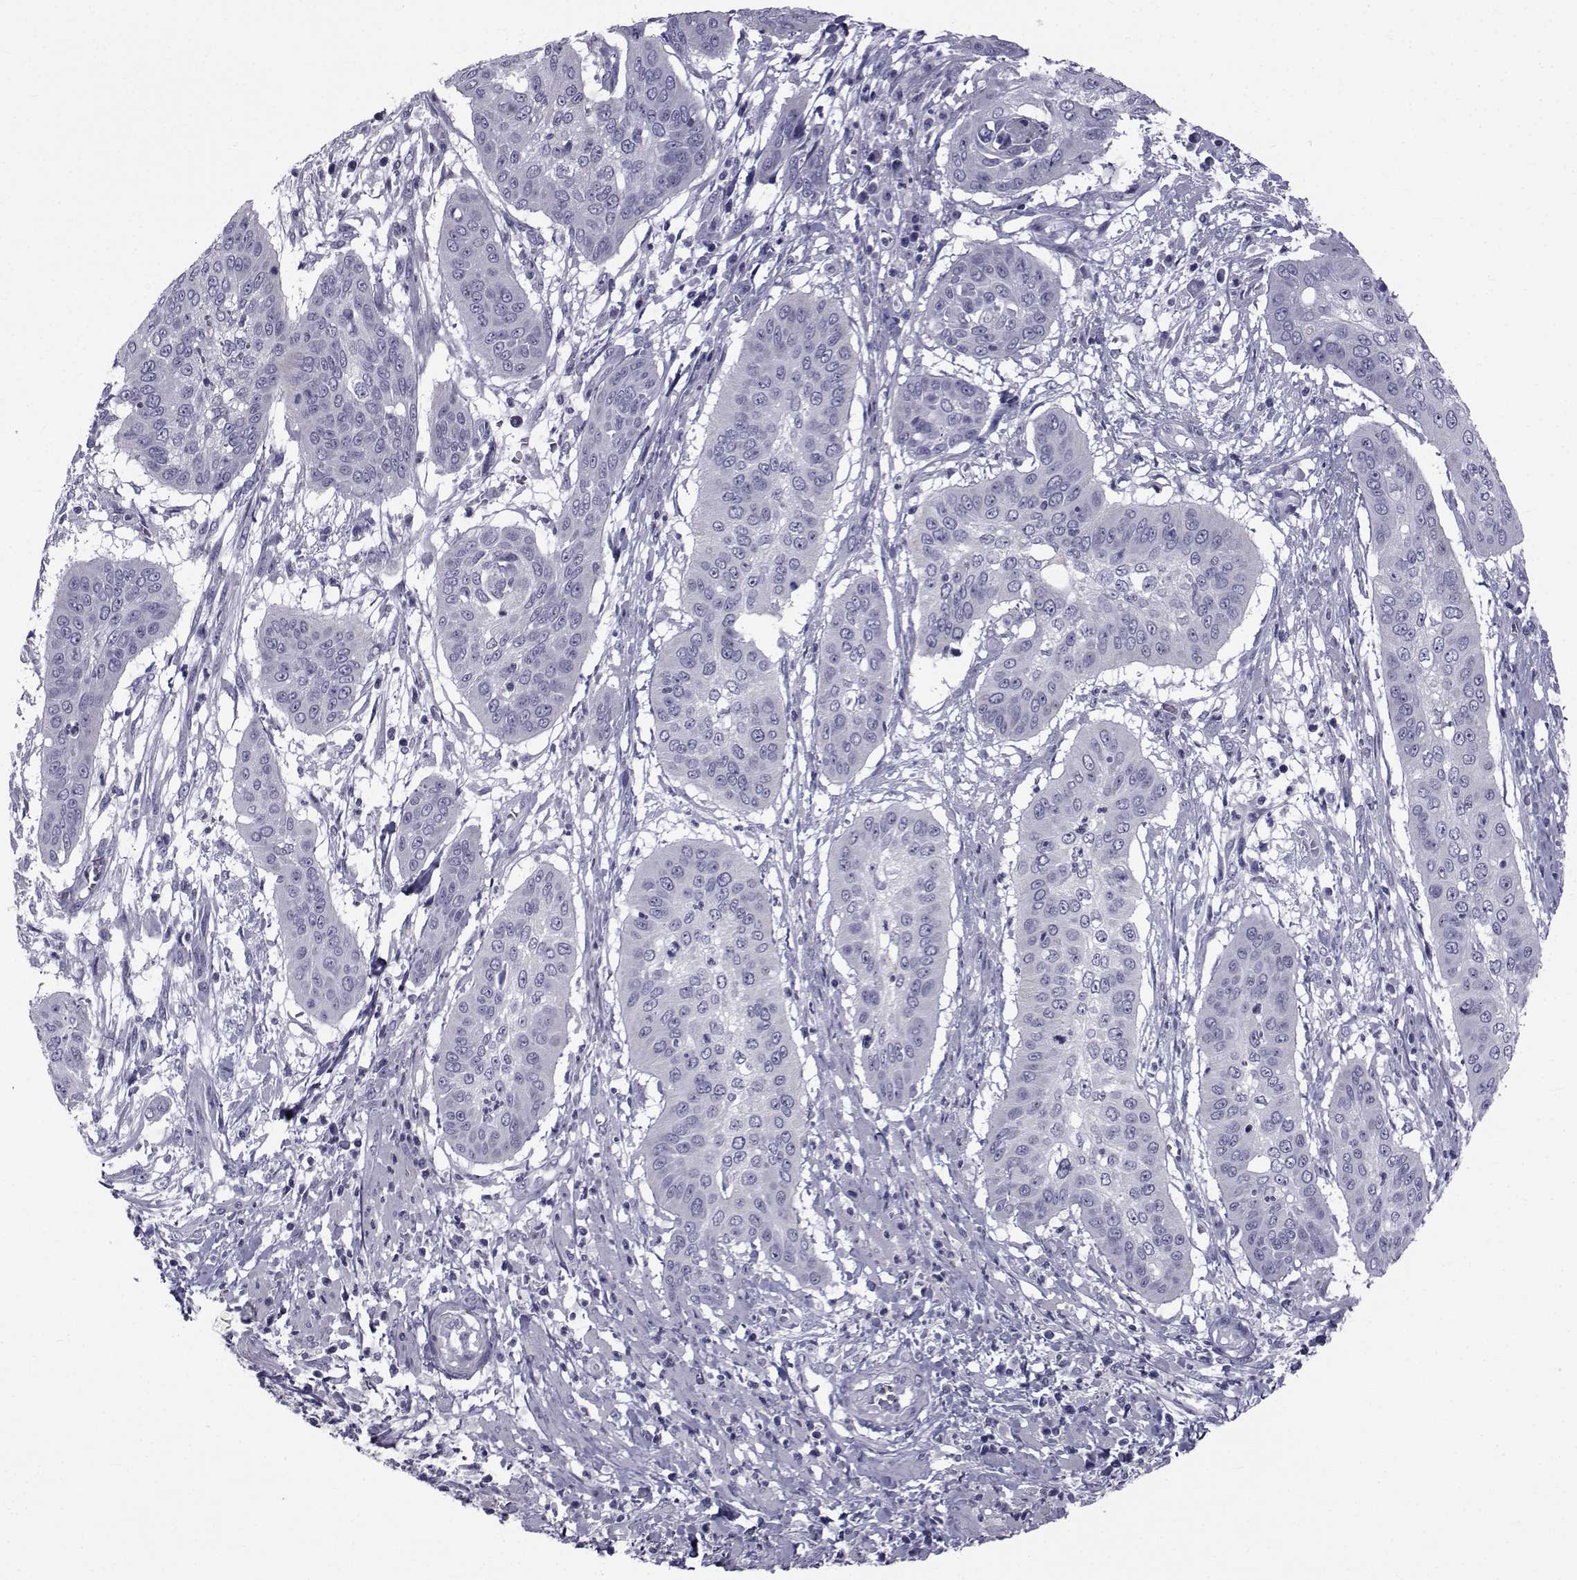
{"staining": {"intensity": "negative", "quantity": "none", "location": "none"}, "tissue": "cervical cancer", "cell_type": "Tumor cells", "image_type": "cancer", "snomed": [{"axis": "morphology", "description": "Squamous cell carcinoma, NOS"}, {"axis": "topography", "description": "Cervix"}], "caption": "High power microscopy photomicrograph of an IHC image of cervical squamous cell carcinoma, revealing no significant expression in tumor cells. (Immunohistochemistry (ihc), brightfield microscopy, high magnification).", "gene": "FDXR", "patient": {"sex": "female", "age": 39}}